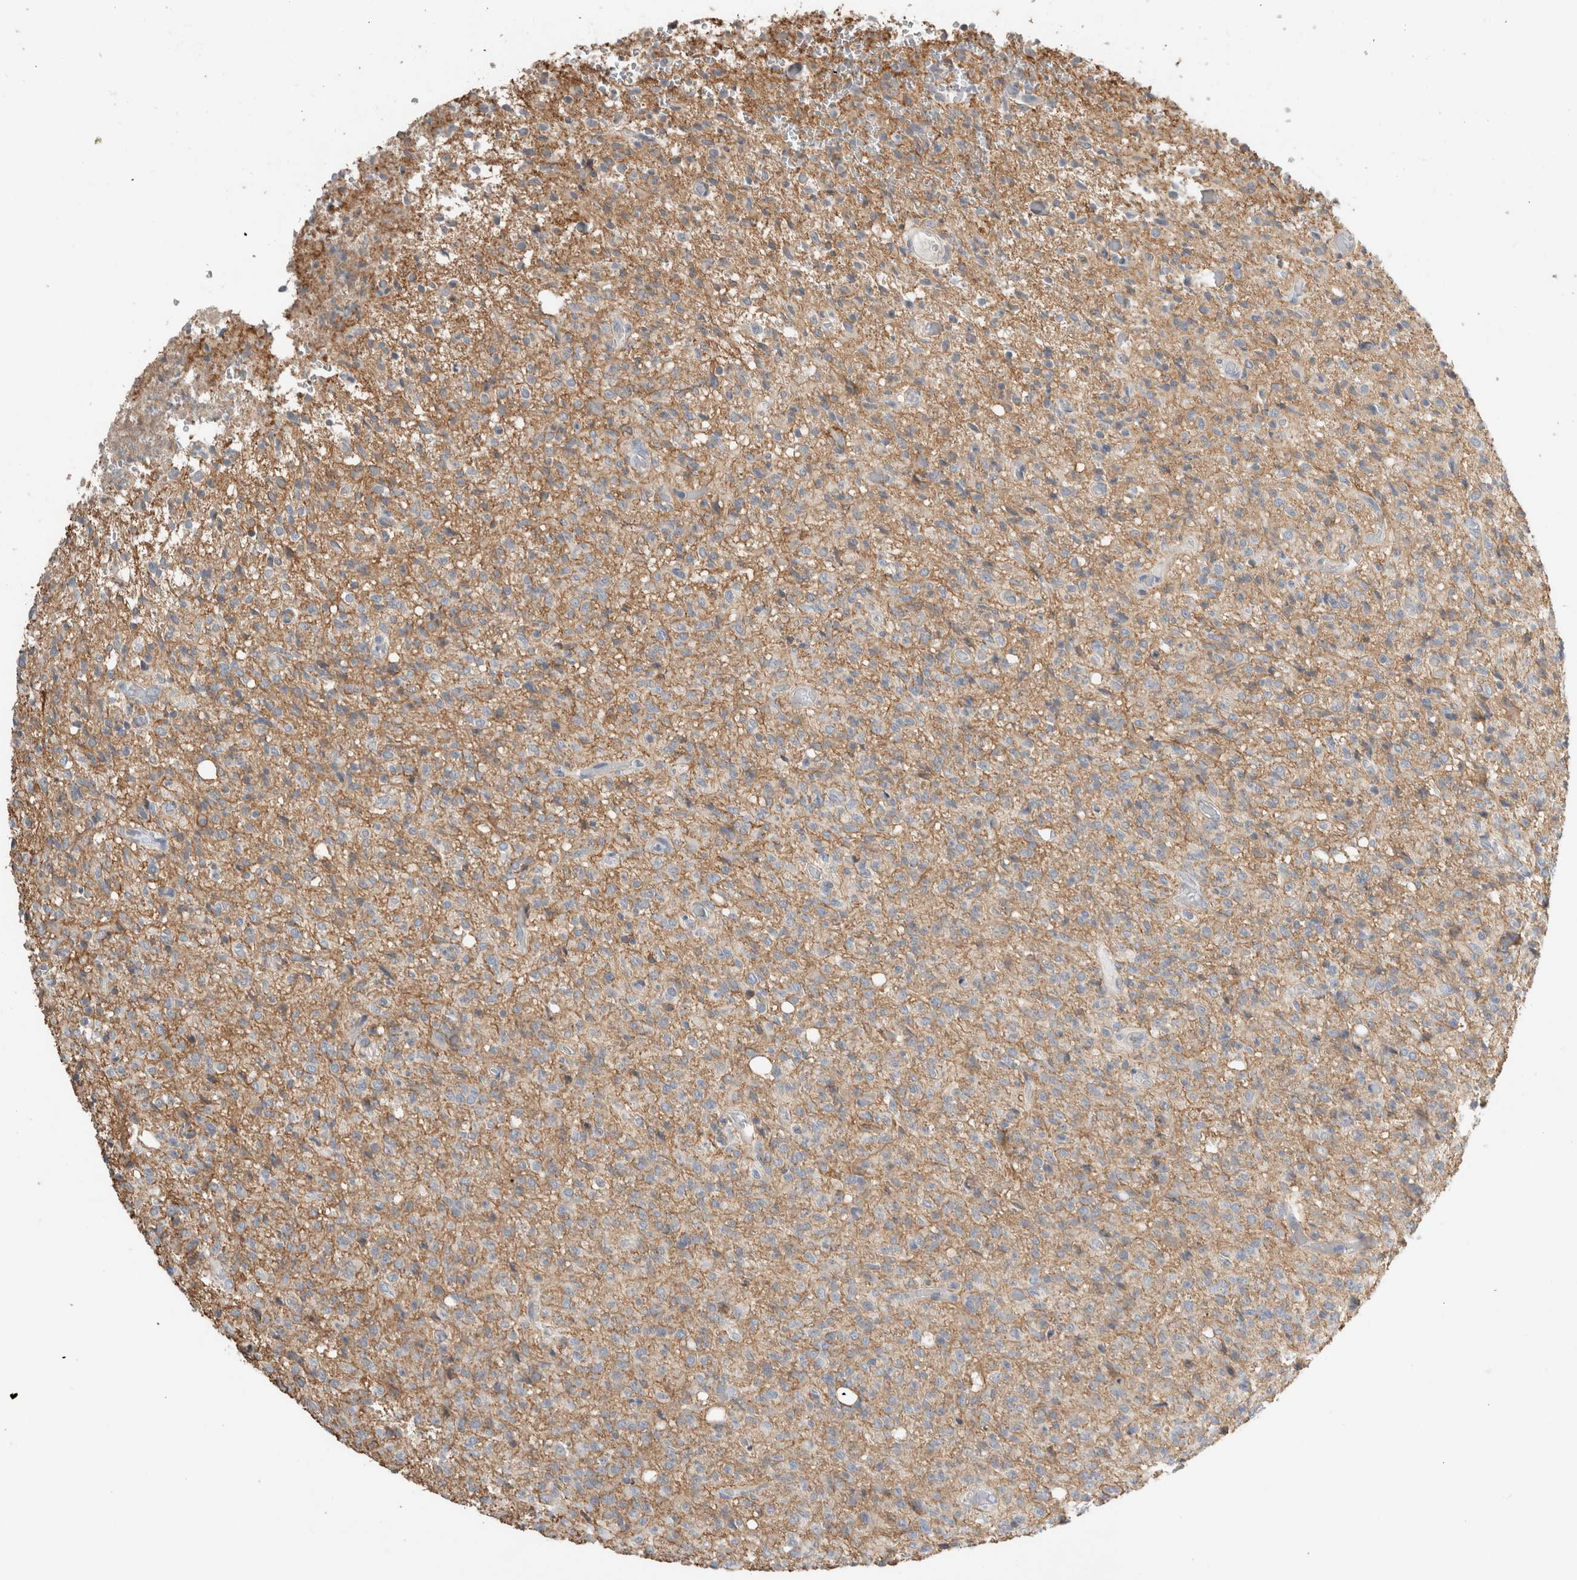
{"staining": {"intensity": "weak", "quantity": "<25%", "location": "cytoplasmic/membranous"}, "tissue": "glioma", "cell_type": "Tumor cells", "image_type": "cancer", "snomed": [{"axis": "morphology", "description": "Glioma, malignant, High grade"}, {"axis": "topography", "description": "Brain"}], "caption": "A photomicrograph of malignant glioma (high-grade) stained for a protein shows no brown staining in tumor cells.", "gene": "ERCC6L2", "patient": {"sex": "female", "age": 57}}